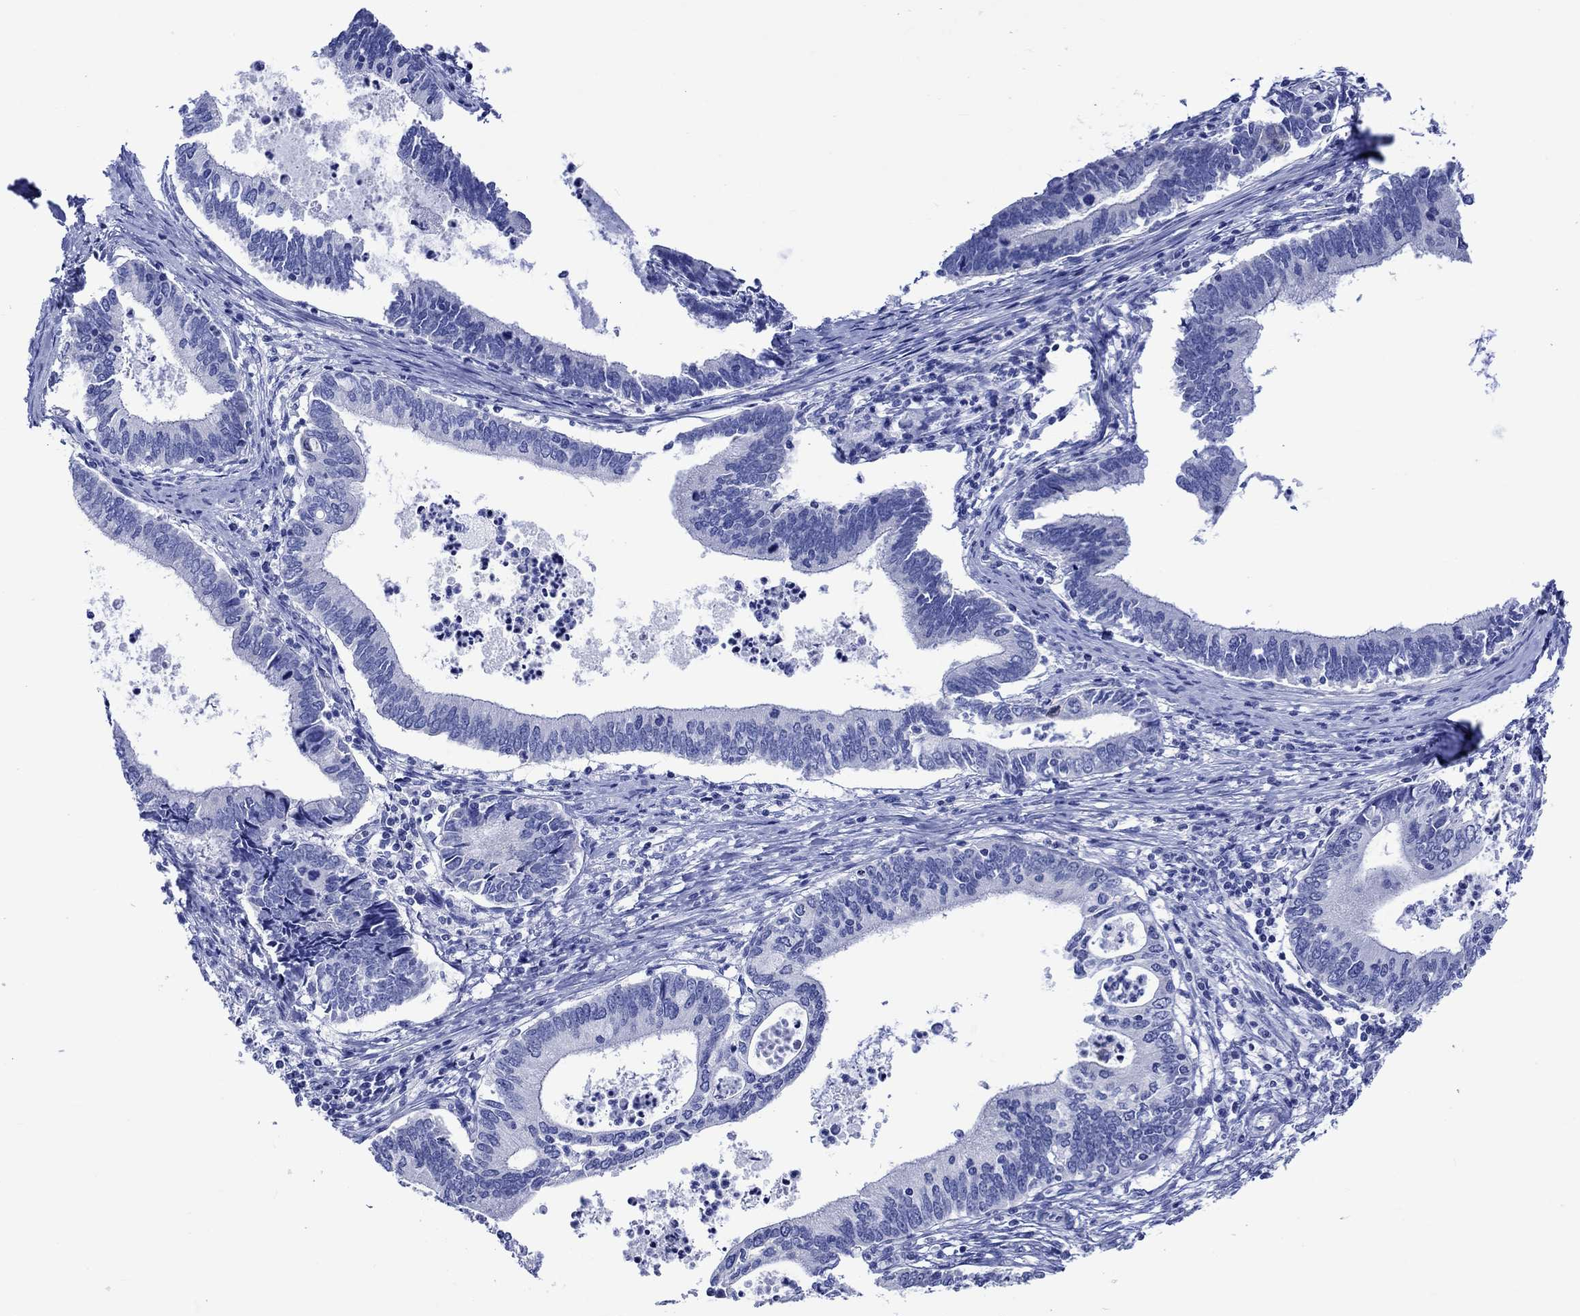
{"staining": {"intensity": "negative", "quantity": "none", "location": "none"}, "tissue": "cervical cancer", "cell_type": "Tumor cells", "image_type": "cancer", "snomed": [{"axis": "morphology", "description": "Adenocarcinoma, NOS"}, {"axis": "topography", "description": "Cervix"}], "caption": "DAB immunohistochemical staining of adenocarcinoma (cervical) demonstrates no significant staining in tumor cells.", "gene": "KLHL33", "patient": {"sex": "female", "age": 42}}